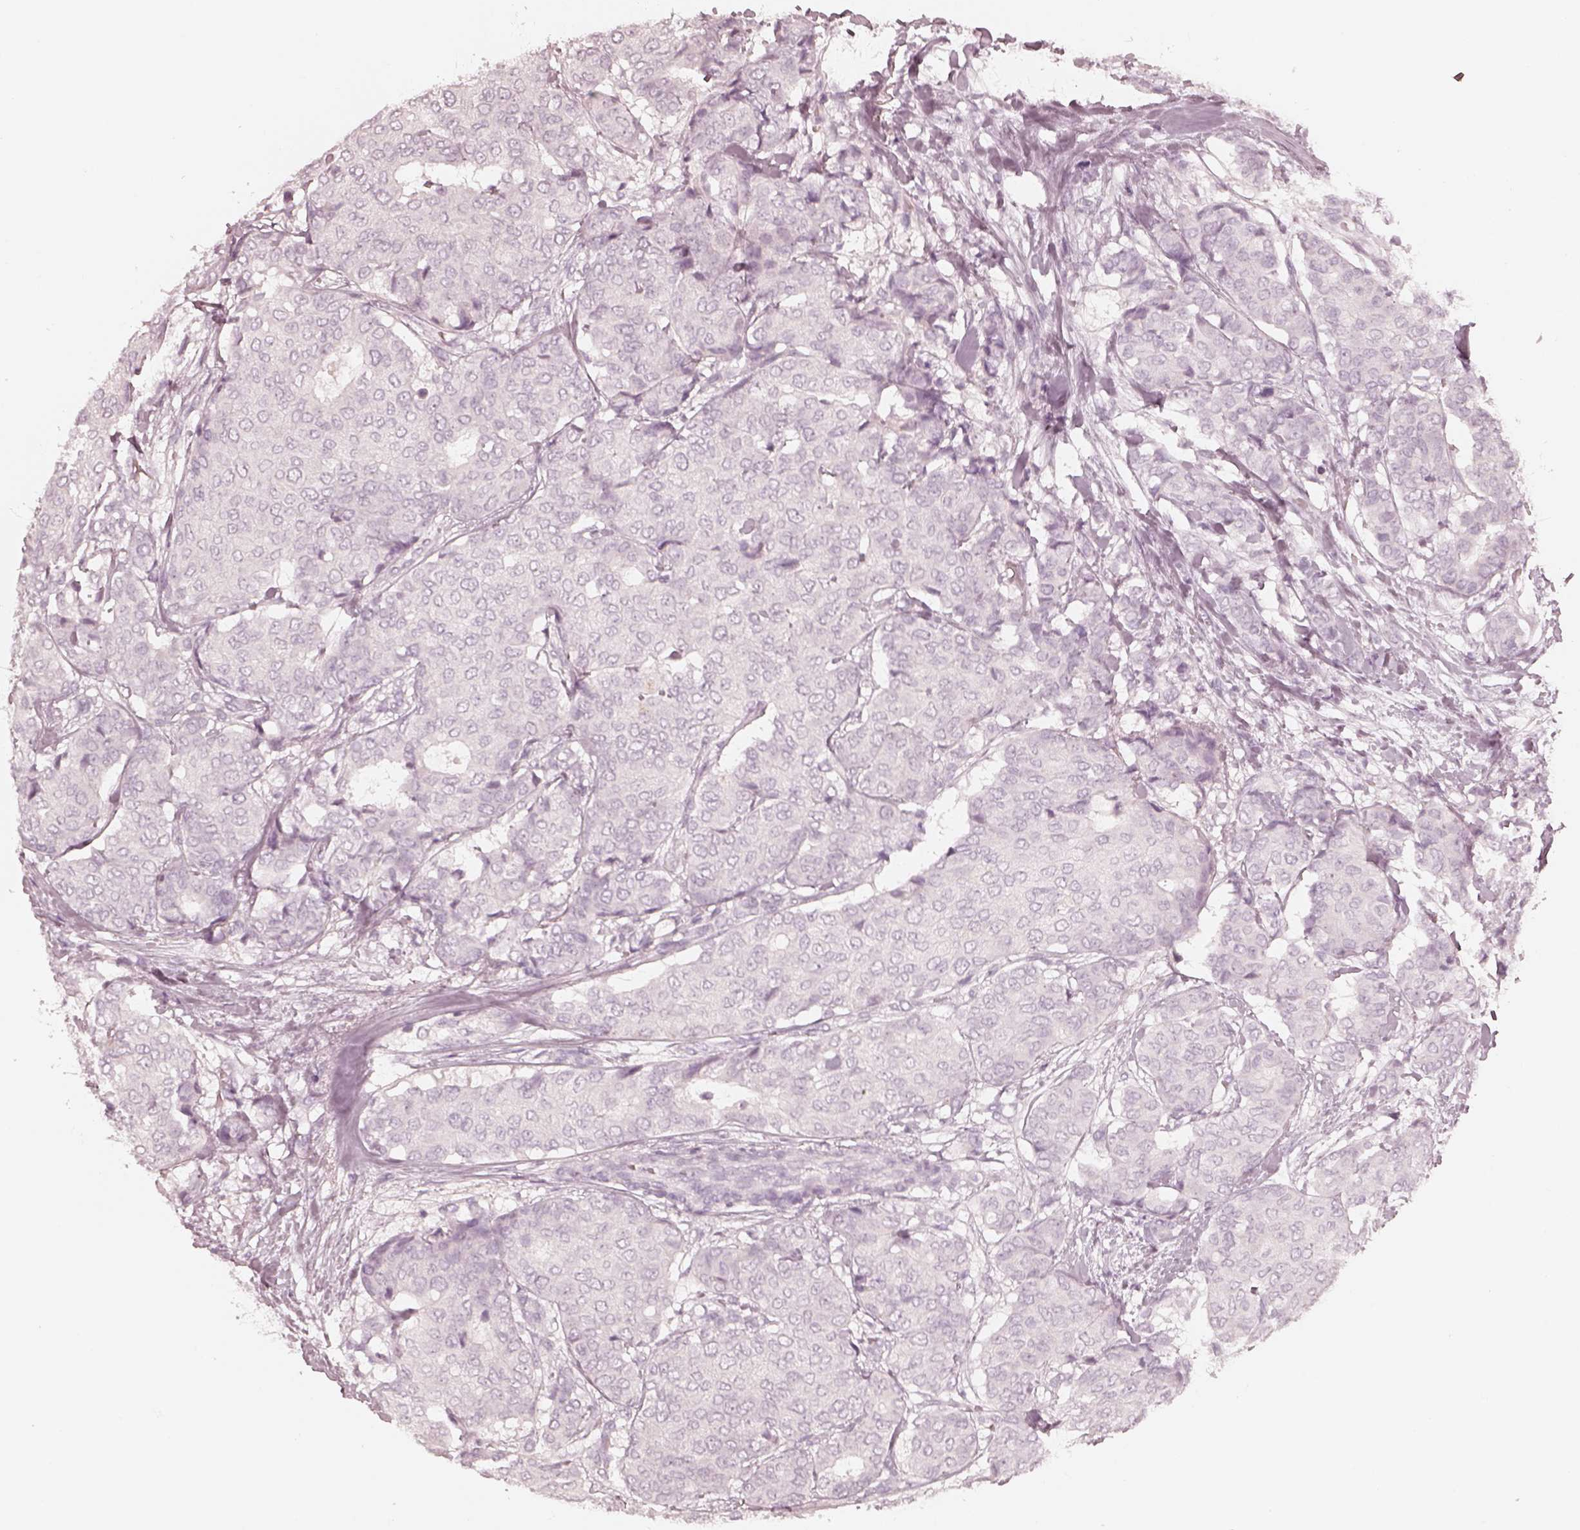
{"staining": {"intensity": "negative", "quantity": "none", "location": "none"}, "tissue": "breast cancer", "cell_type": "Tumor cells", "image_type": "cancer", "snomed": [{"axis": "morphology", "description": "Duct carcinoma"}, {"axis": "topography", "description": "Breast"}], "caption": "Histopathology image shows no significant protein staining in tumor cells of breast cancer (invasive ductal carcinoma).", "gene": "KRT82", "patient": {"sex": "female", "age": 75}}